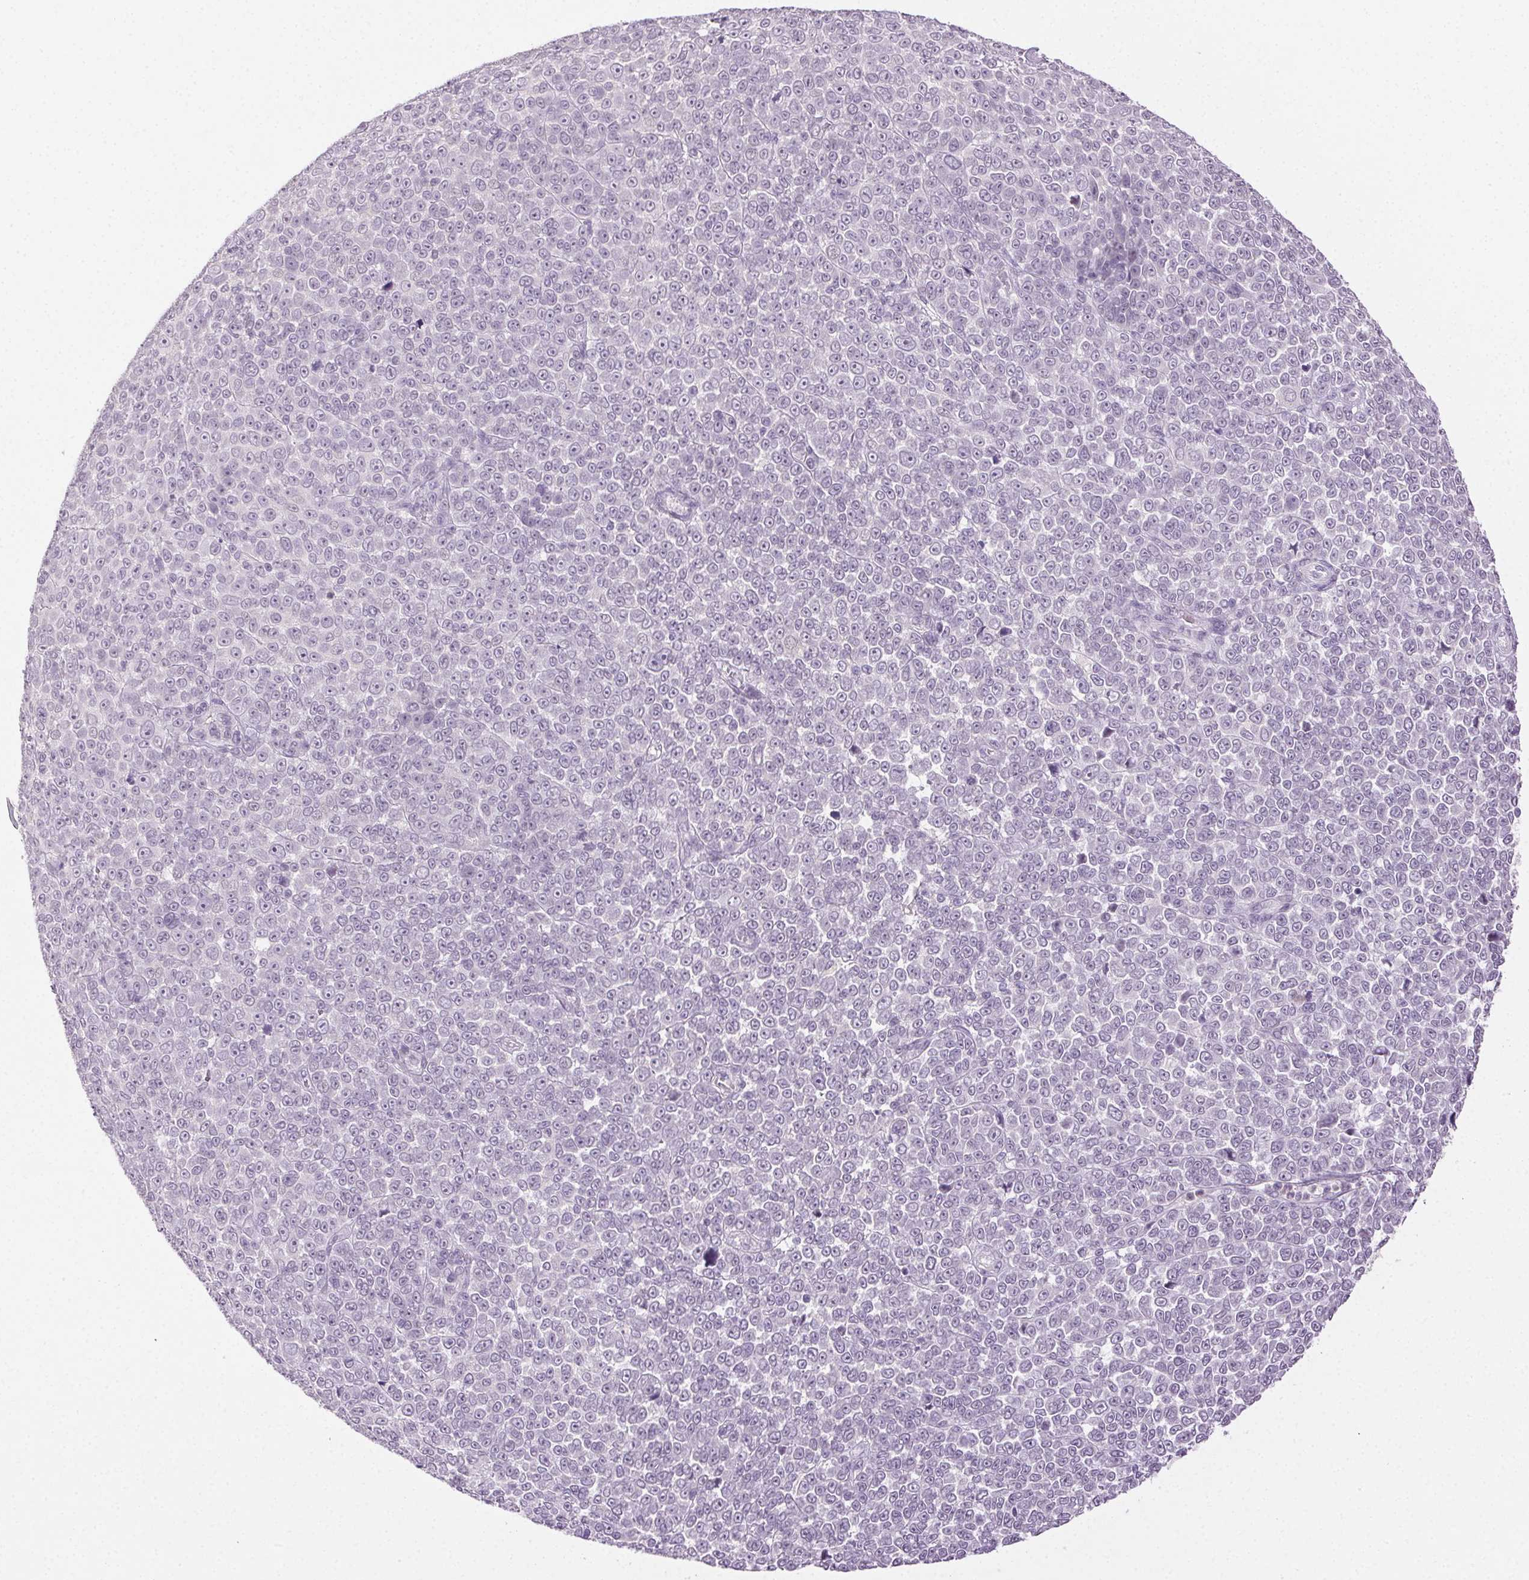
{"staining": {"intensity": "negative", "quantity": "none", "location": "none"}, "tissue": "melanoma", "cell_type": "Tumor cells", "image_type": "cancer", "snomed": [{"axis": "morphology", "description": "Malignant melanoma, NOS"}, {"axis": "topography", "description": "Skin"}], "caption": "Malignant melanoma was stained to show a protein in brown. There is no significant staining in tumor cells. Nuclei are stained in blue.", "gene": "CLDN10", "patient": {"sex": "female", "age": 95}}